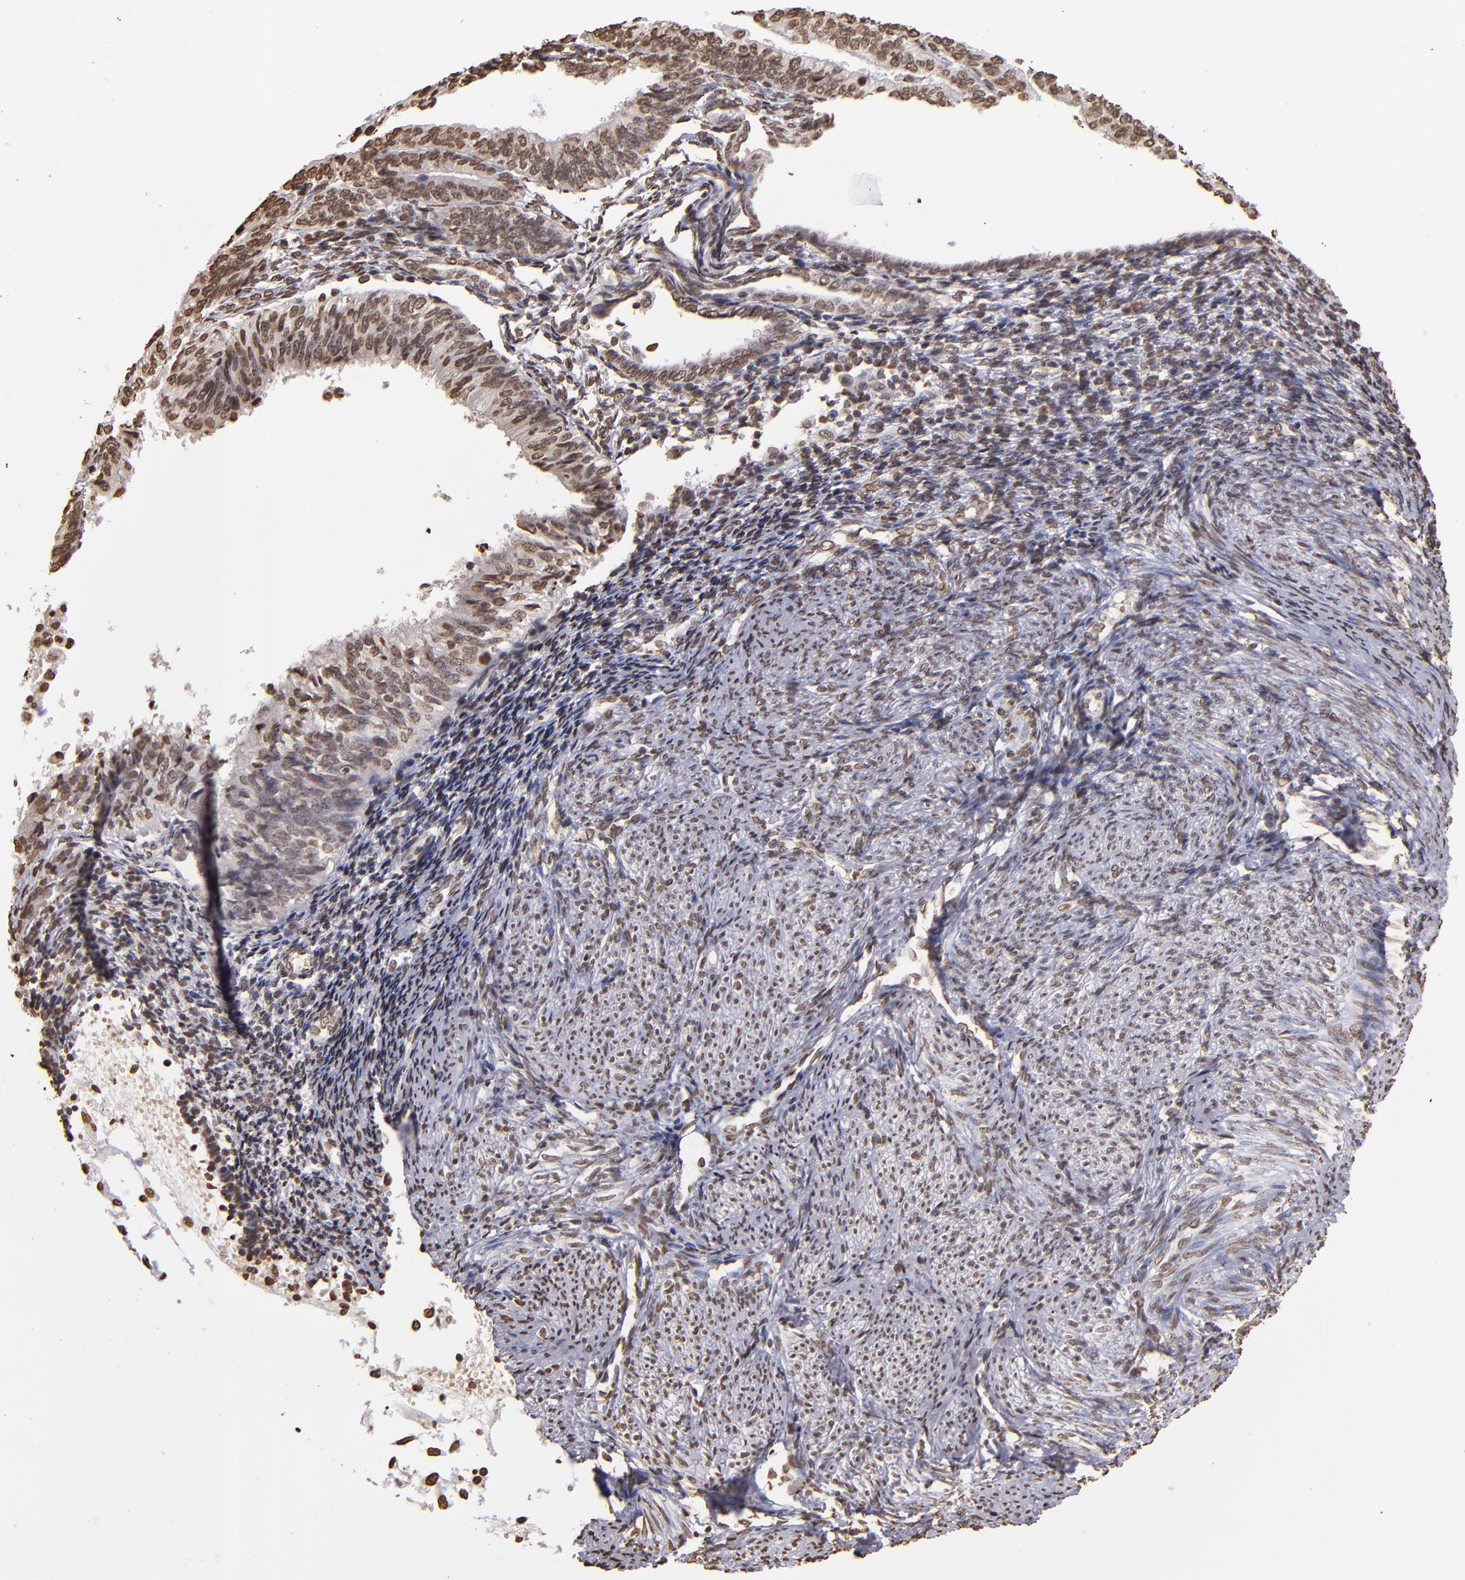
{"staining": {"intensity": "moderate", "quantity": ">75%", "location": "nuclear"}, "tissue": "endometrial cancer", "cell_type": "Tumor cells", "image_type": "cancer", "snomed": [{"axis": "morphology", "description": "Adenocarcinoma, NOS"}, {"axis": "topography", "description": "Endometrium"}], "caption": "Endometrial cancer (adenocarcinoma) stained for a protein (brown) reveals moderate nuclear positive staining in about >75% of tumor cells.", "gene": "LBX1", "patient": {"sex": "female", "age": 55}}